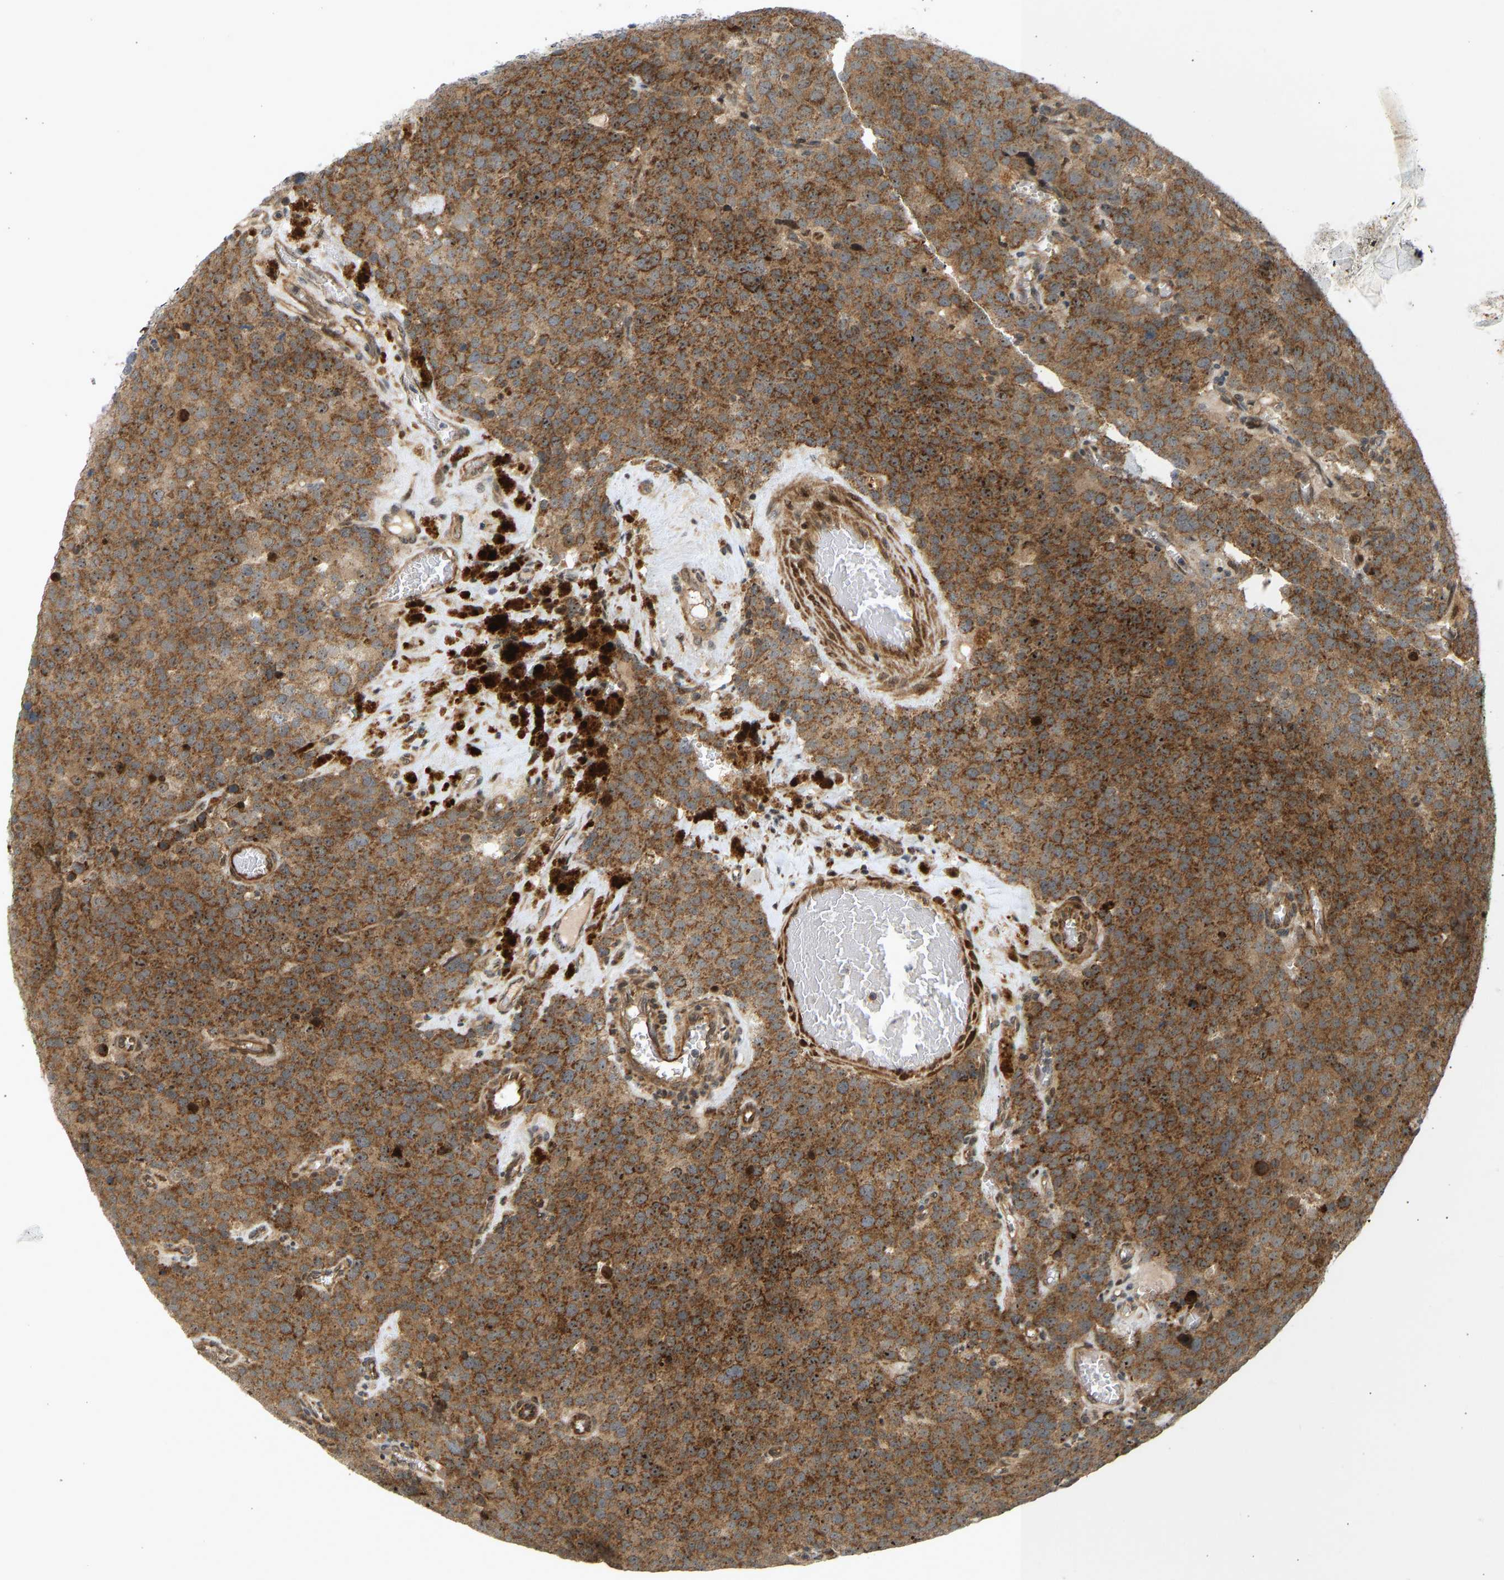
{"staining": {"intensity": "moderate", "quantity": ">75%", "location": "cytoplasmic/membranous"}, "tissue": "testis cancer", "cell_type": "Tumor cells", "image_type": "cancer", "snomed": [{"axis": "morphology", "description": "Normal tissue, NOS"}, {"axis": "morphology", "description": "Seminoma, NOS"}, {"axis": "topography", "description": "Testis"}], "caption": "There is medium levels of moderate cytoplasmic/membranous positivity in tumor cells of testis seminoma, as demonstrated by immunohistochemical staining (brown color).", "gene": "BAG1", "patient": {"sex": "male", "age": 71}}